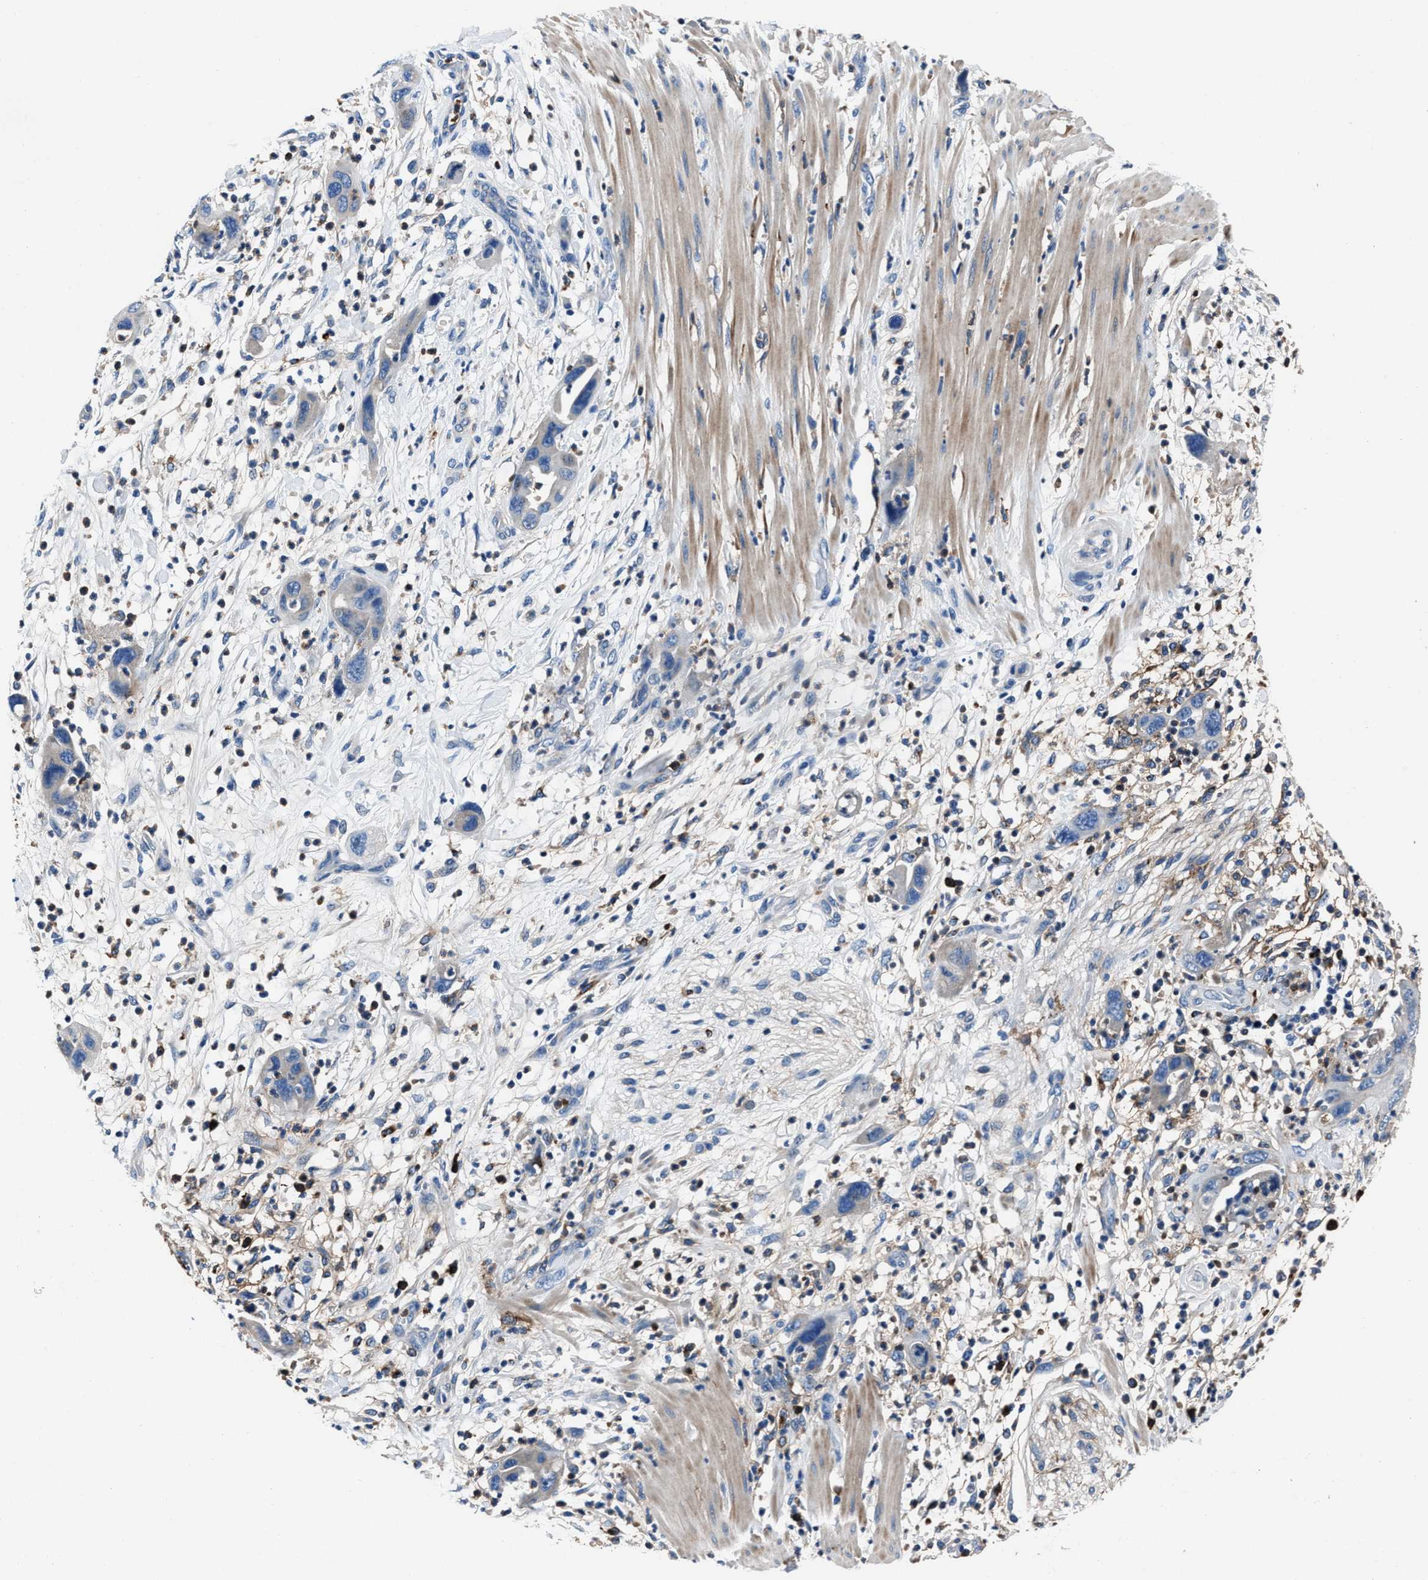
{"staining": {"intensity": "negative", "quantity": "none", "location": "none"}, "tissue": "pancreatic cancer", "cell_type": "Tumor cells", "image_type": "cancer", "snomed": [{"axis": "morphology", "description": "Adenocarcinoma, NOS"}, {"axis": "topography", "description": "Pancreas"}], "caption": "This histopathology image is of pancreatic adenocarcinoma stained with IHC to label a protein in brown with the nuclei are counter-stained blue. There is no expression in tumor cells.", "gene": "FGL2", "patient": {"sex": "female", "age": 71}}